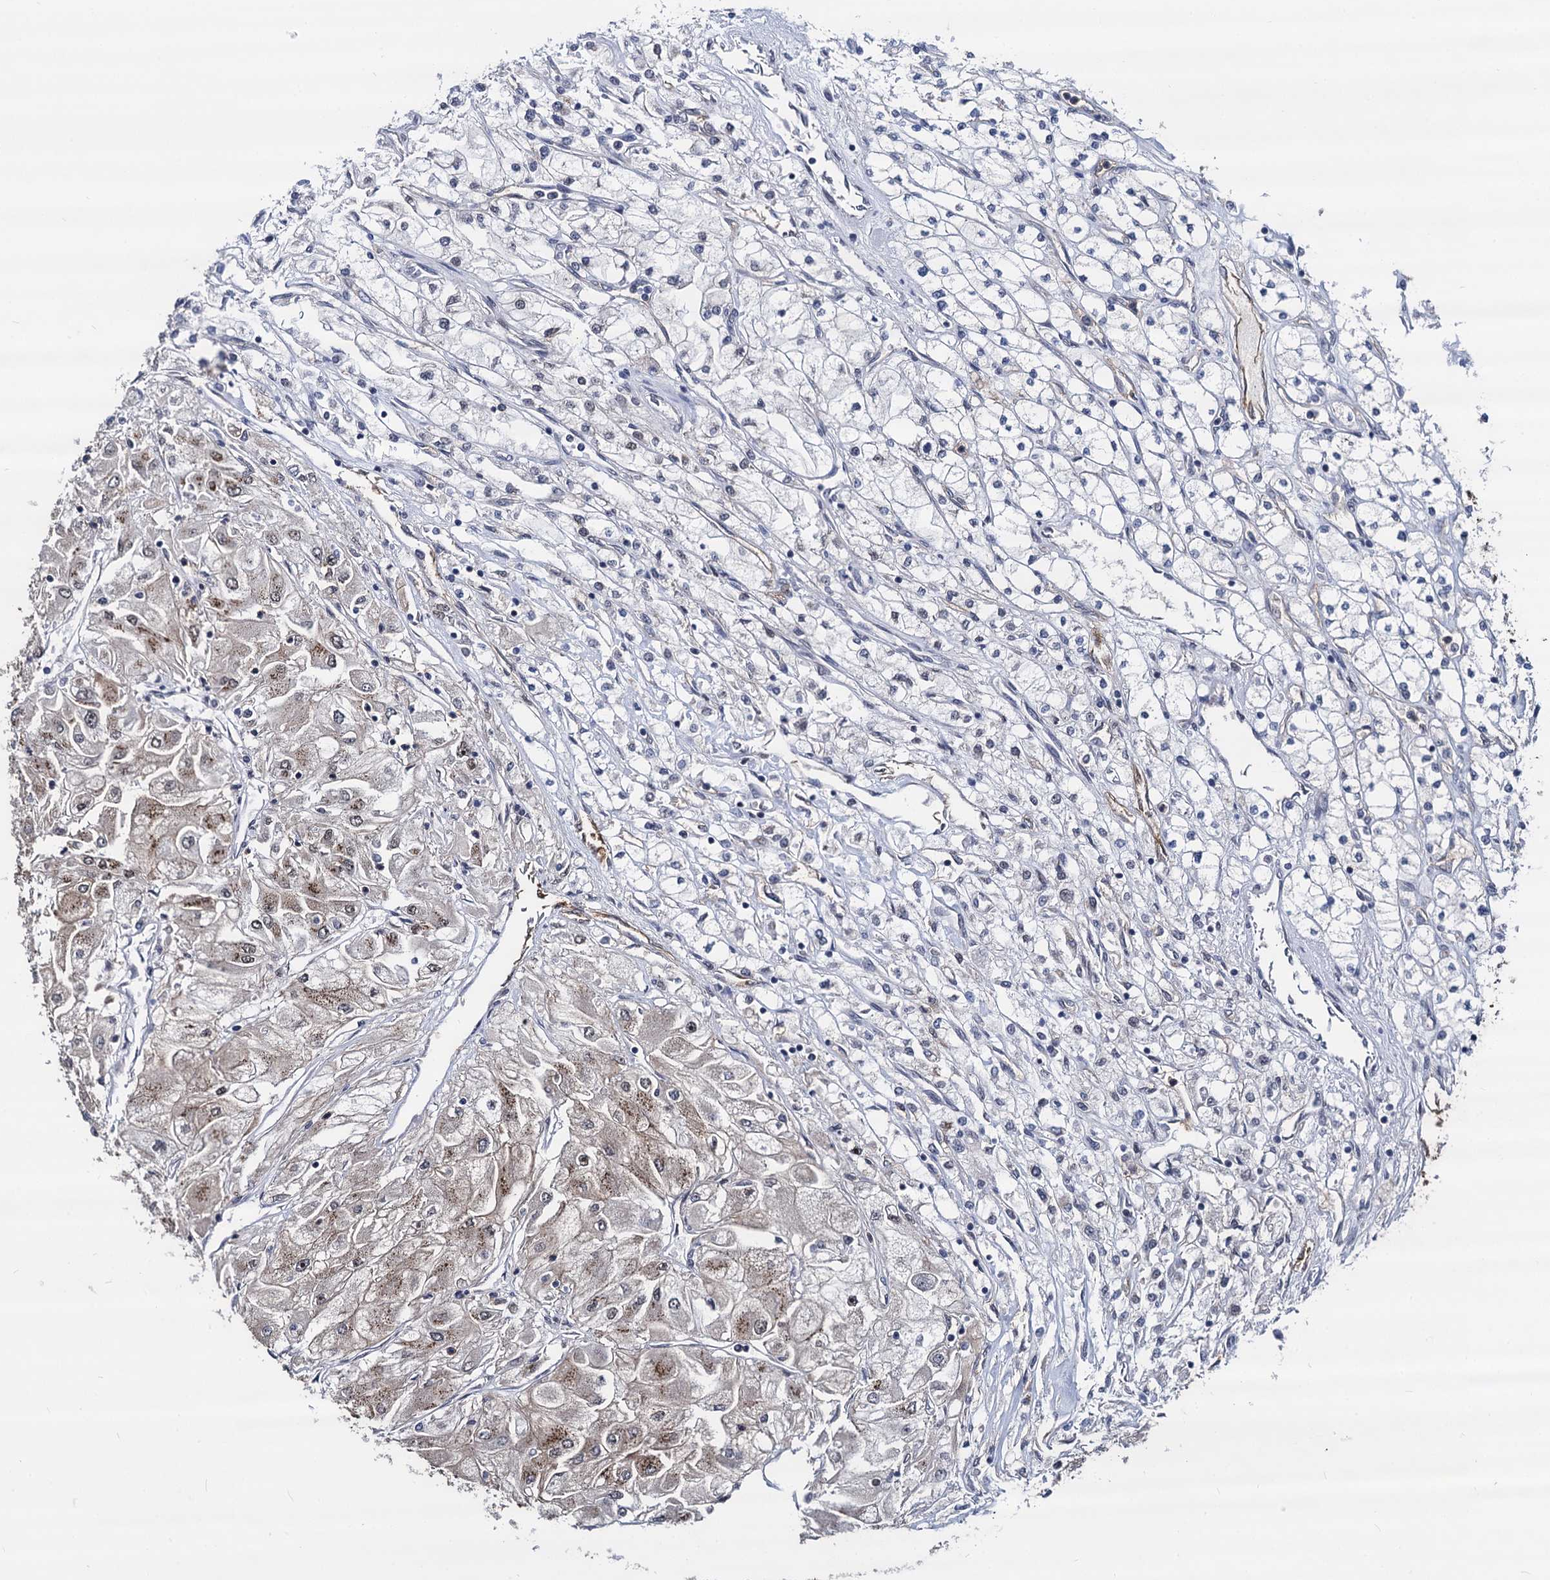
{"staining": {"intensity": "moderate", "quantity": "<25%", "location": "cytoplasmic/membranous"}, "tissue": "renal cancer", "cell_type": "Tumor cells", "image_type": "cancer", "snomed": [{"axis": "morphology", "description": "Adenocarcinoma, NOS"}, {"axis": "topography", "description": "Kidney"}], "caption": "Adenocarcinoma (renal) stained for a protein exhibits moderate cytoplasmic/membranous positivity in tumor cells.", "gene": "GALNT11", "patient": {"sex": "male", "age": 80}}